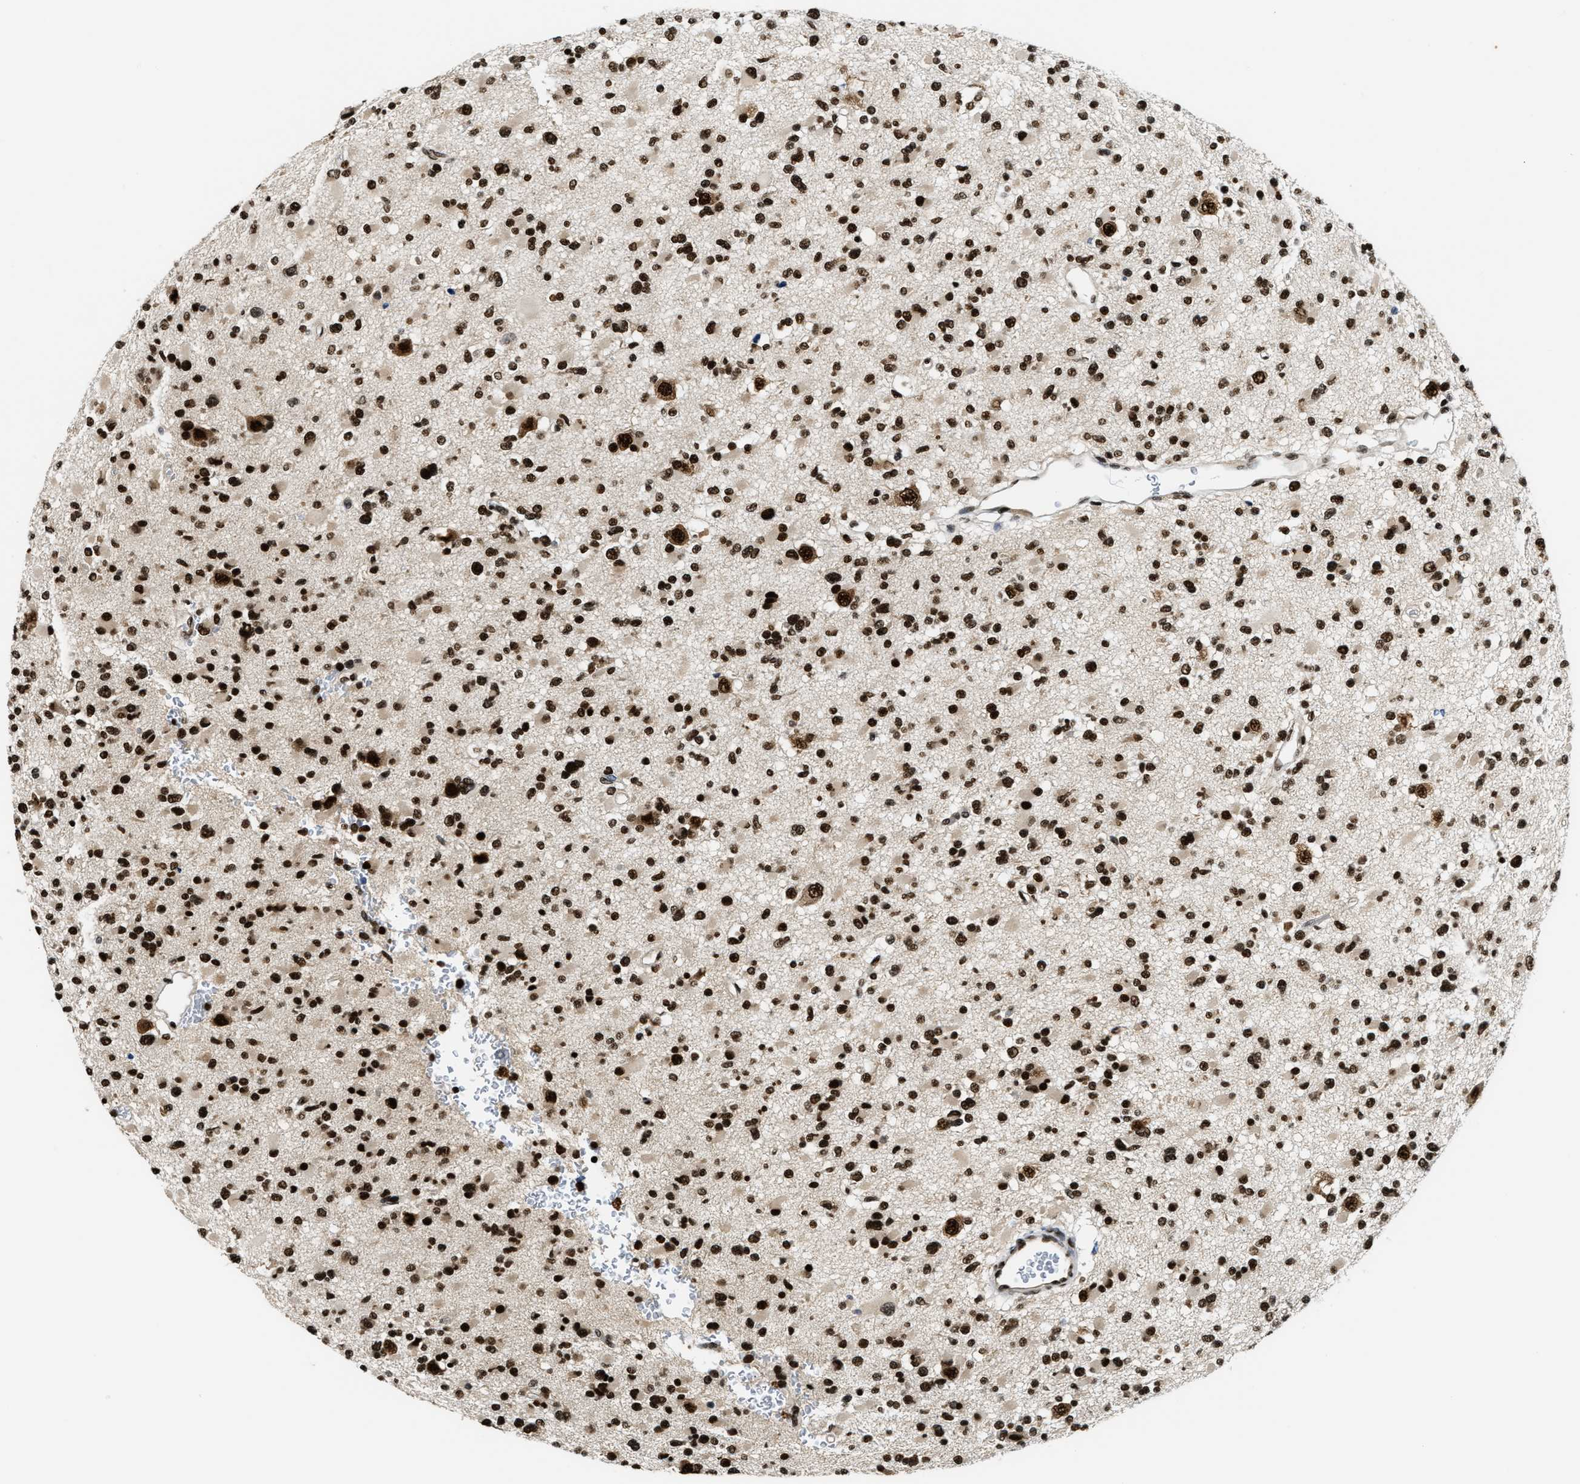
{"staining": {"intensity": "strong", "quantity": ">75%", "location": "nuclear"}, "tissue": "glioma", "cell_type": "Tumor cells", "image_type": "cancer", "snomed": [{"axis": "morphology", "description": "Glioma, malignant, Low grade"}, {"axis": "topography", "description": "Brain"}], "caption": "Strong nuclear positivity is appreciated in about >75% of tumor cells in glioma.", "gene": "CCNDBP1", "patient": {"sex": "female", "age": 22}}